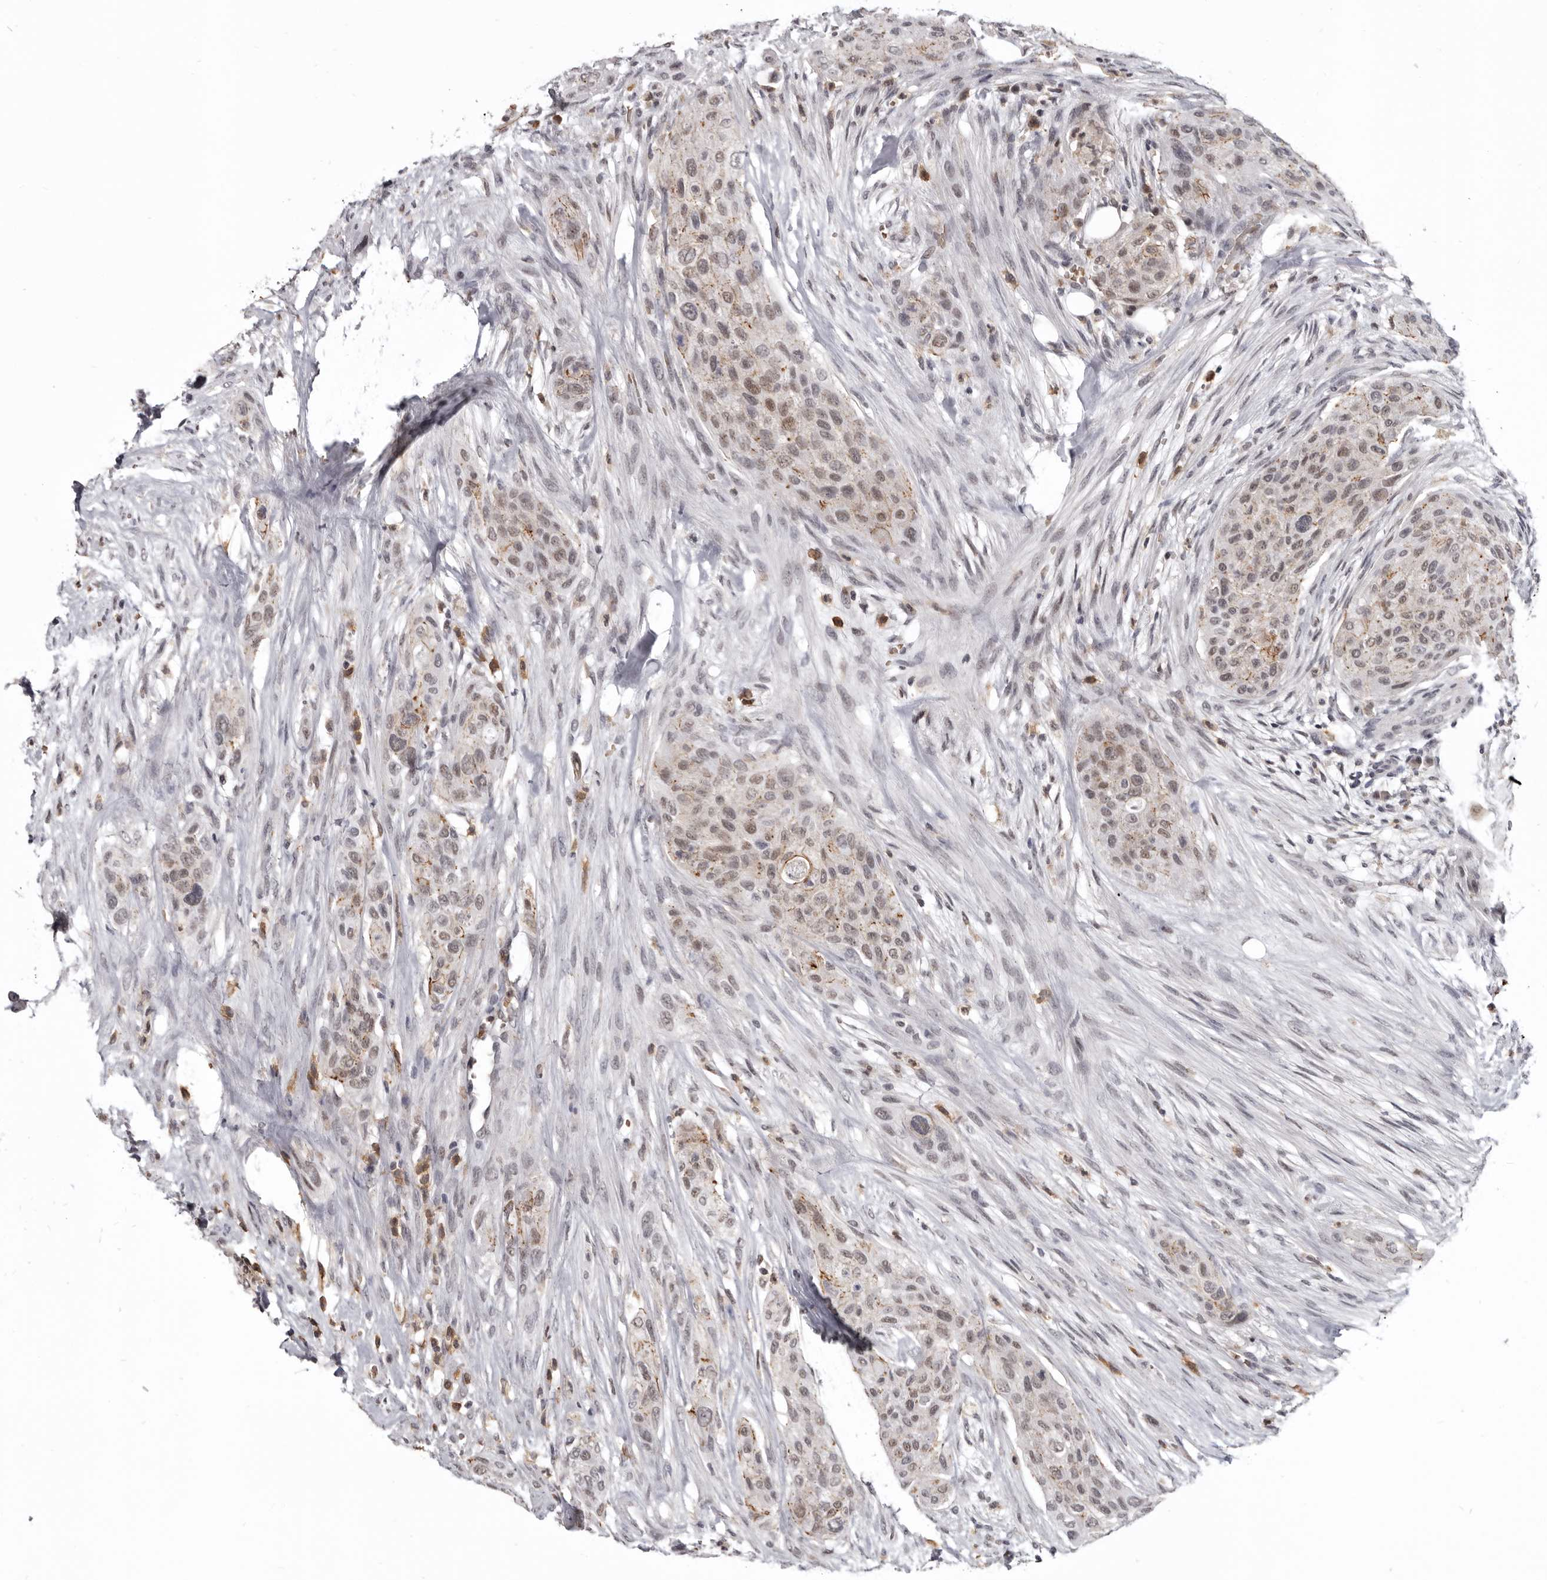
{"staining": {"intensity": "weak", "quantity": "25%-75%", "location": "cytoplasmic/membranous,nuclear"}, "tissue": "urothelial cancer", "cell_type": "Tumor cells", "image_type": "cancer", "snomed": [{"axis": "morphology", "description": "Urothelial carcinoma, High grade"}, {"axis": "topography", "description": "Urinary bladder"}], "caption": "The immunohistochemical stain highlights weak cytoplasmic/membranous and nuclear positivity in tumor cells of urothelial cancer tissue.", "gene": "CGN", "patient": {"sex": "male", "age": 35}}